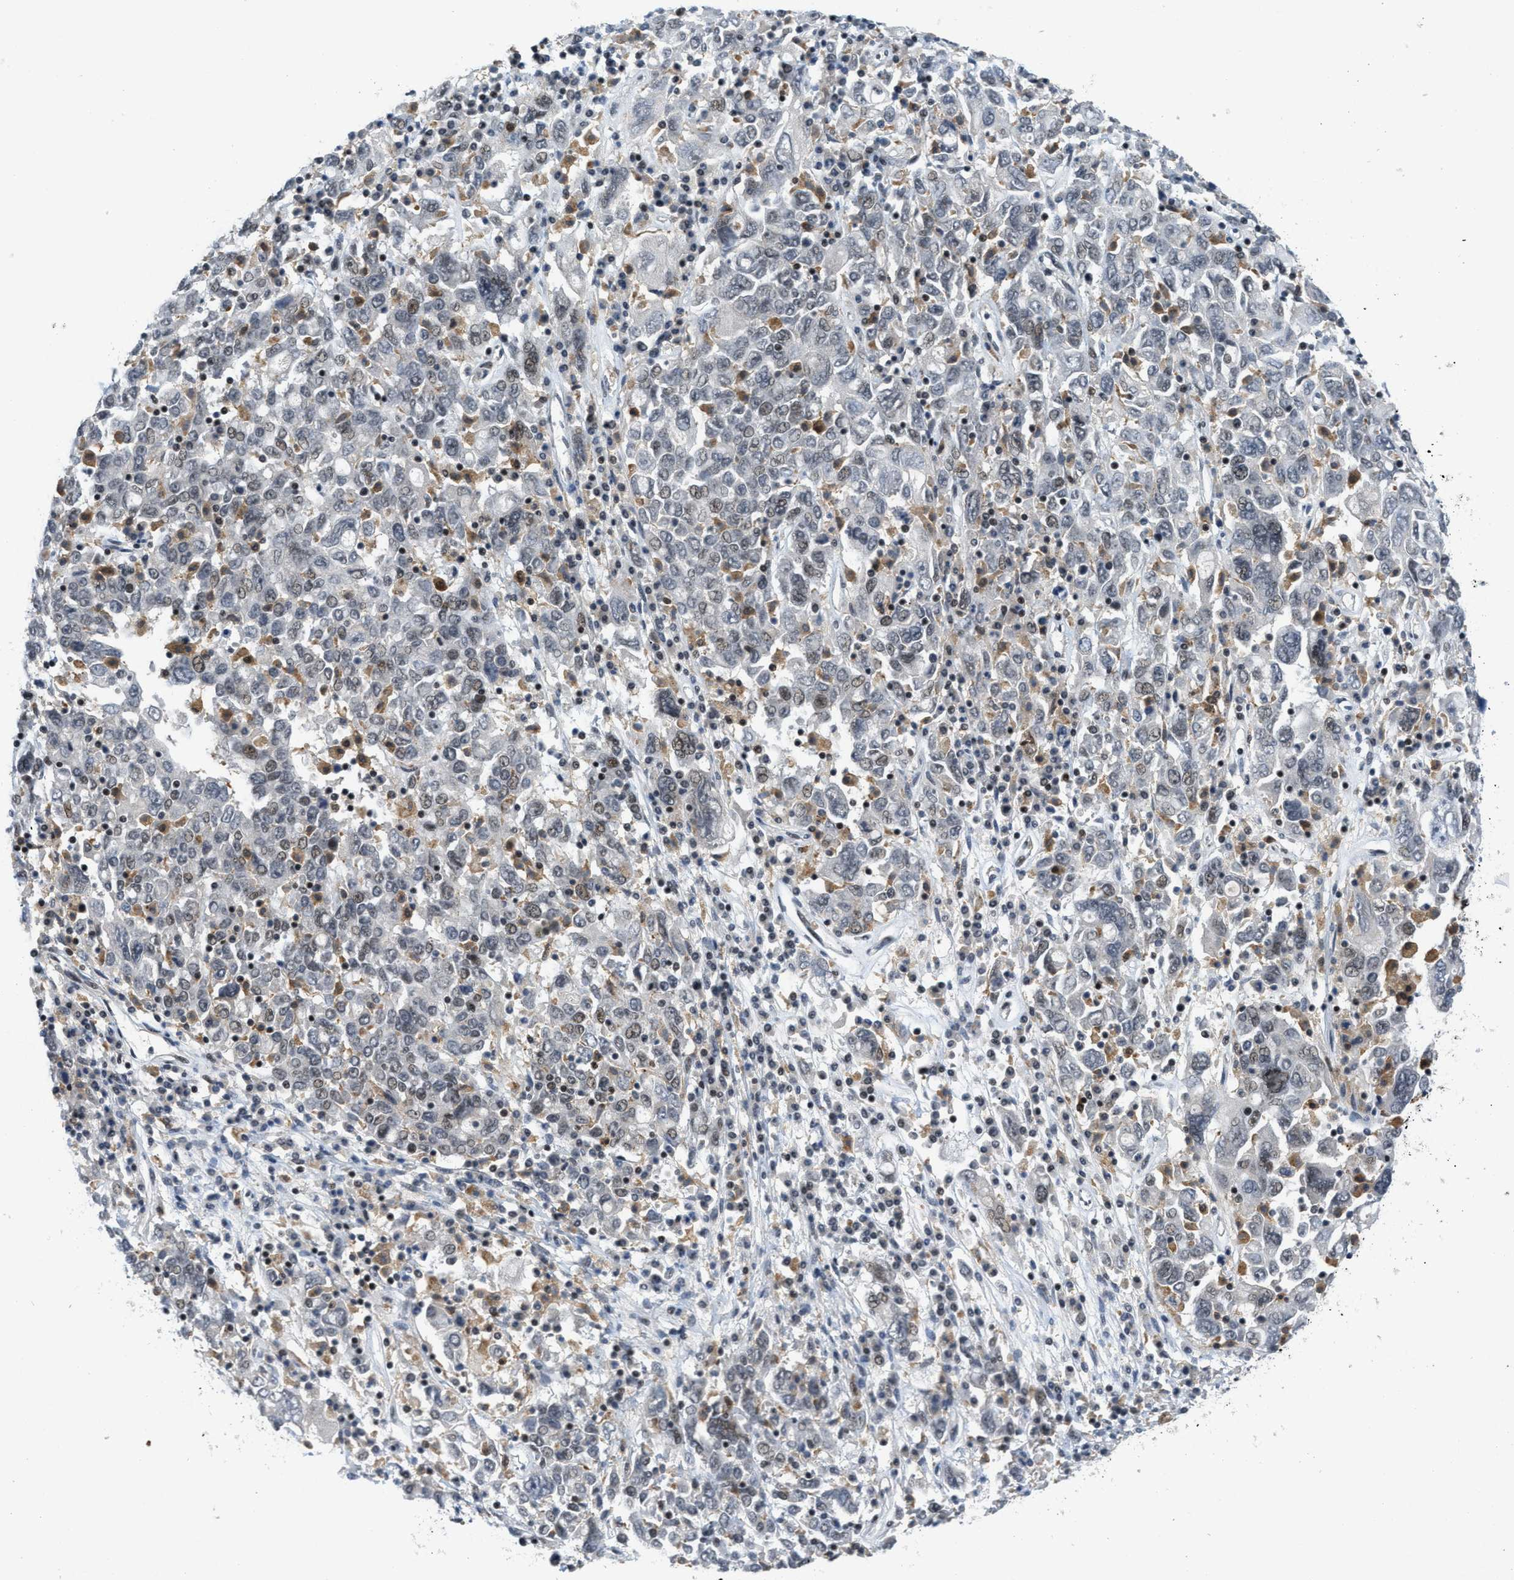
{"staining": {"intensity": "weak", "quantity": "<25%", "location": "nuclear"}, "tissue": "ovarian cancer", "cell_type": "Tumor cells", "image_type": "cancer", "snomed": [{"axis": "morphology", "description": "Carcinoma, endometroid"}, {"axis": "topography", "description": "Ovary"}], "caption": "Tumor cells show no significant staining in ovarian endometroid carcinoma.", "gene": "ING1", "patient": {"sex": "female", "age": 62}}